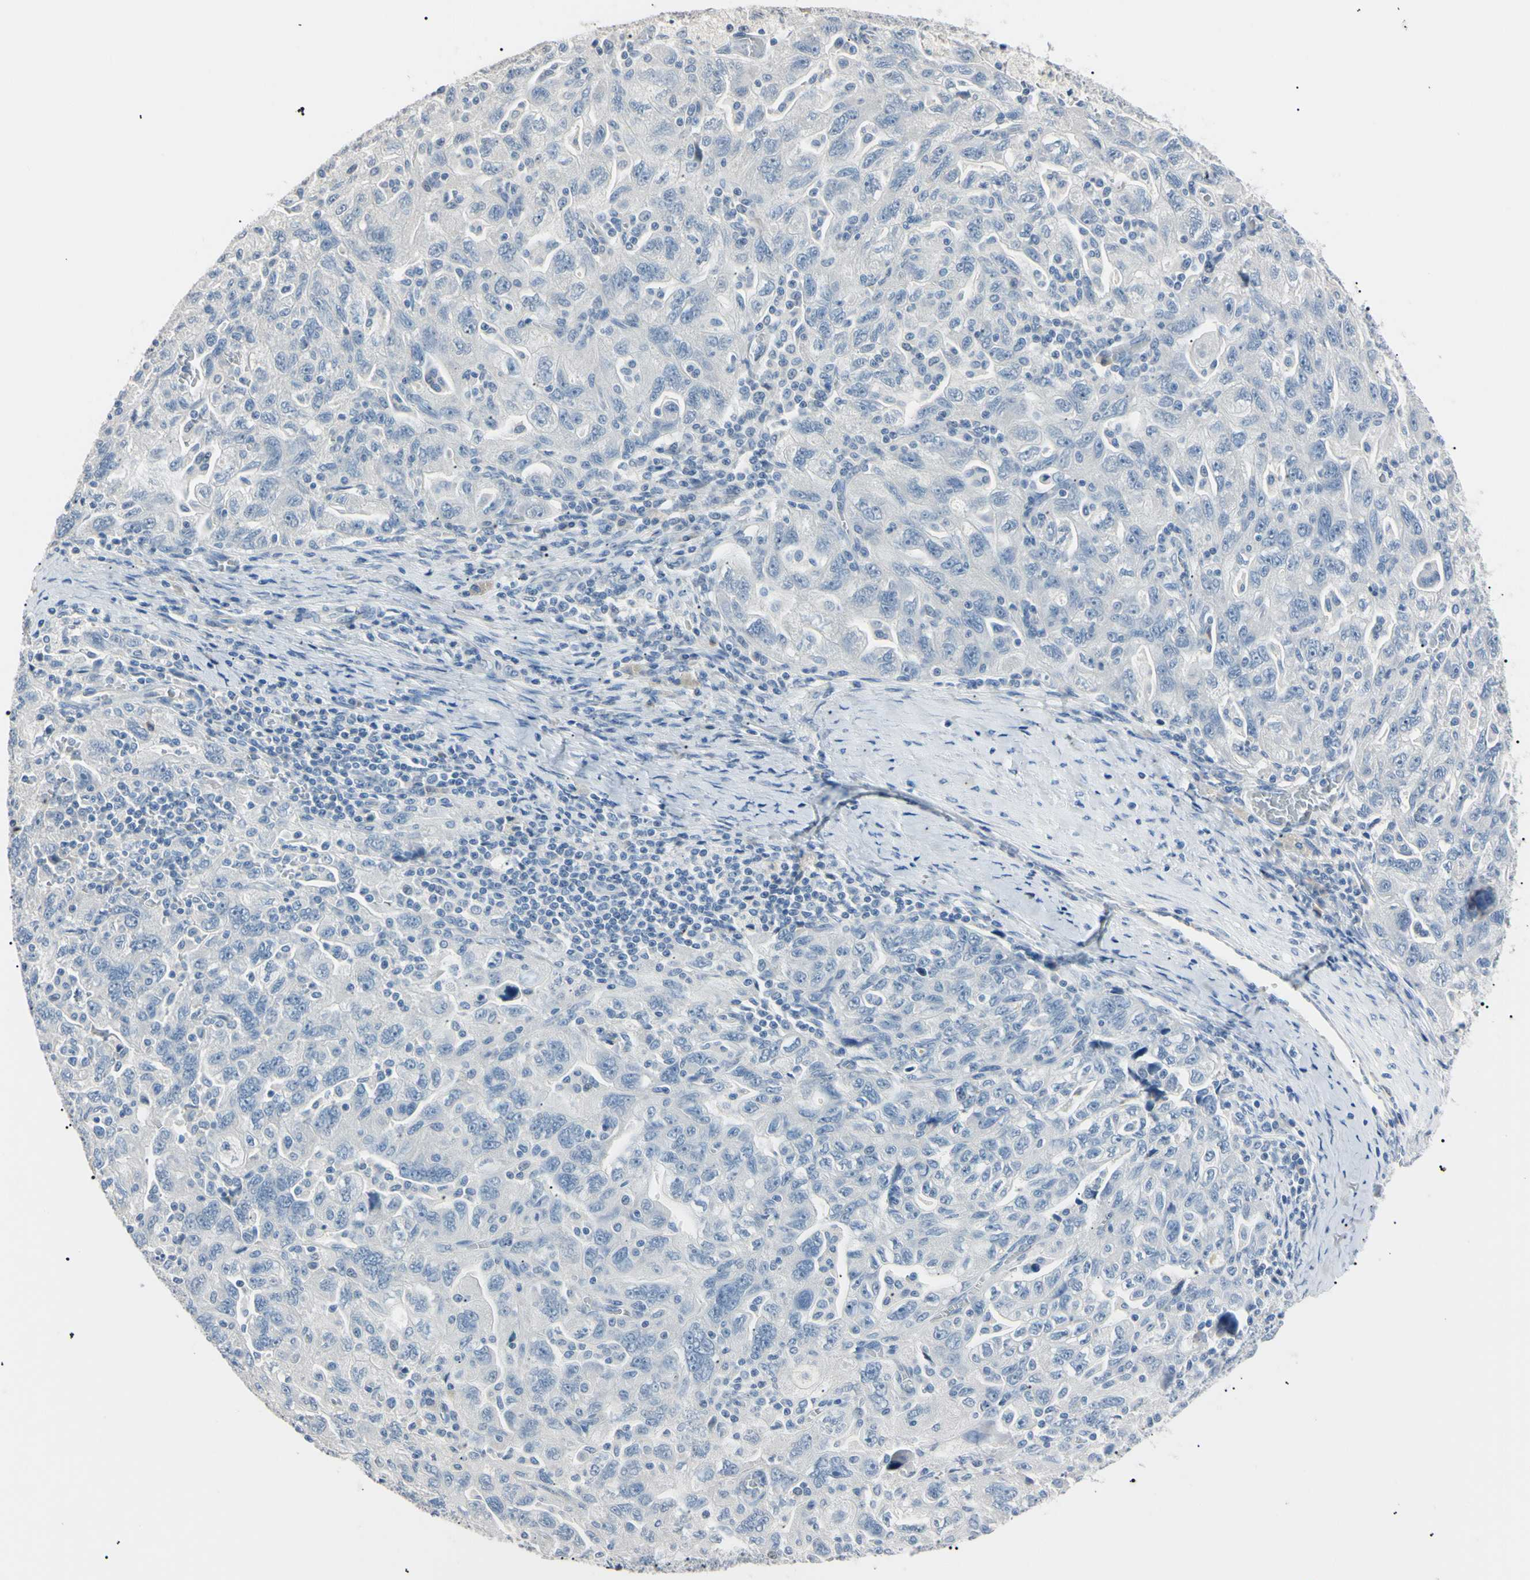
{"staining": {"intensity": "negative", "quantity": "none", "location": "none"}, "tissue": "ovarian cancer", "cell_type": "Tumor cells", "image_type": "cancer", "snomed": [{"axis": "morphology", "description": "Carcinoma, NOS"}, {"axis": "morphology", "description": "Cystadenocarcinoma, serous, NOS"}, {"axis": "topography", "description": "Ovary"}], "caption": "Tumor cells are negative for brown protein staining in ovarian cancer.", "gene": "CGB3", "patient": {"sex": "female", "age": 69}}